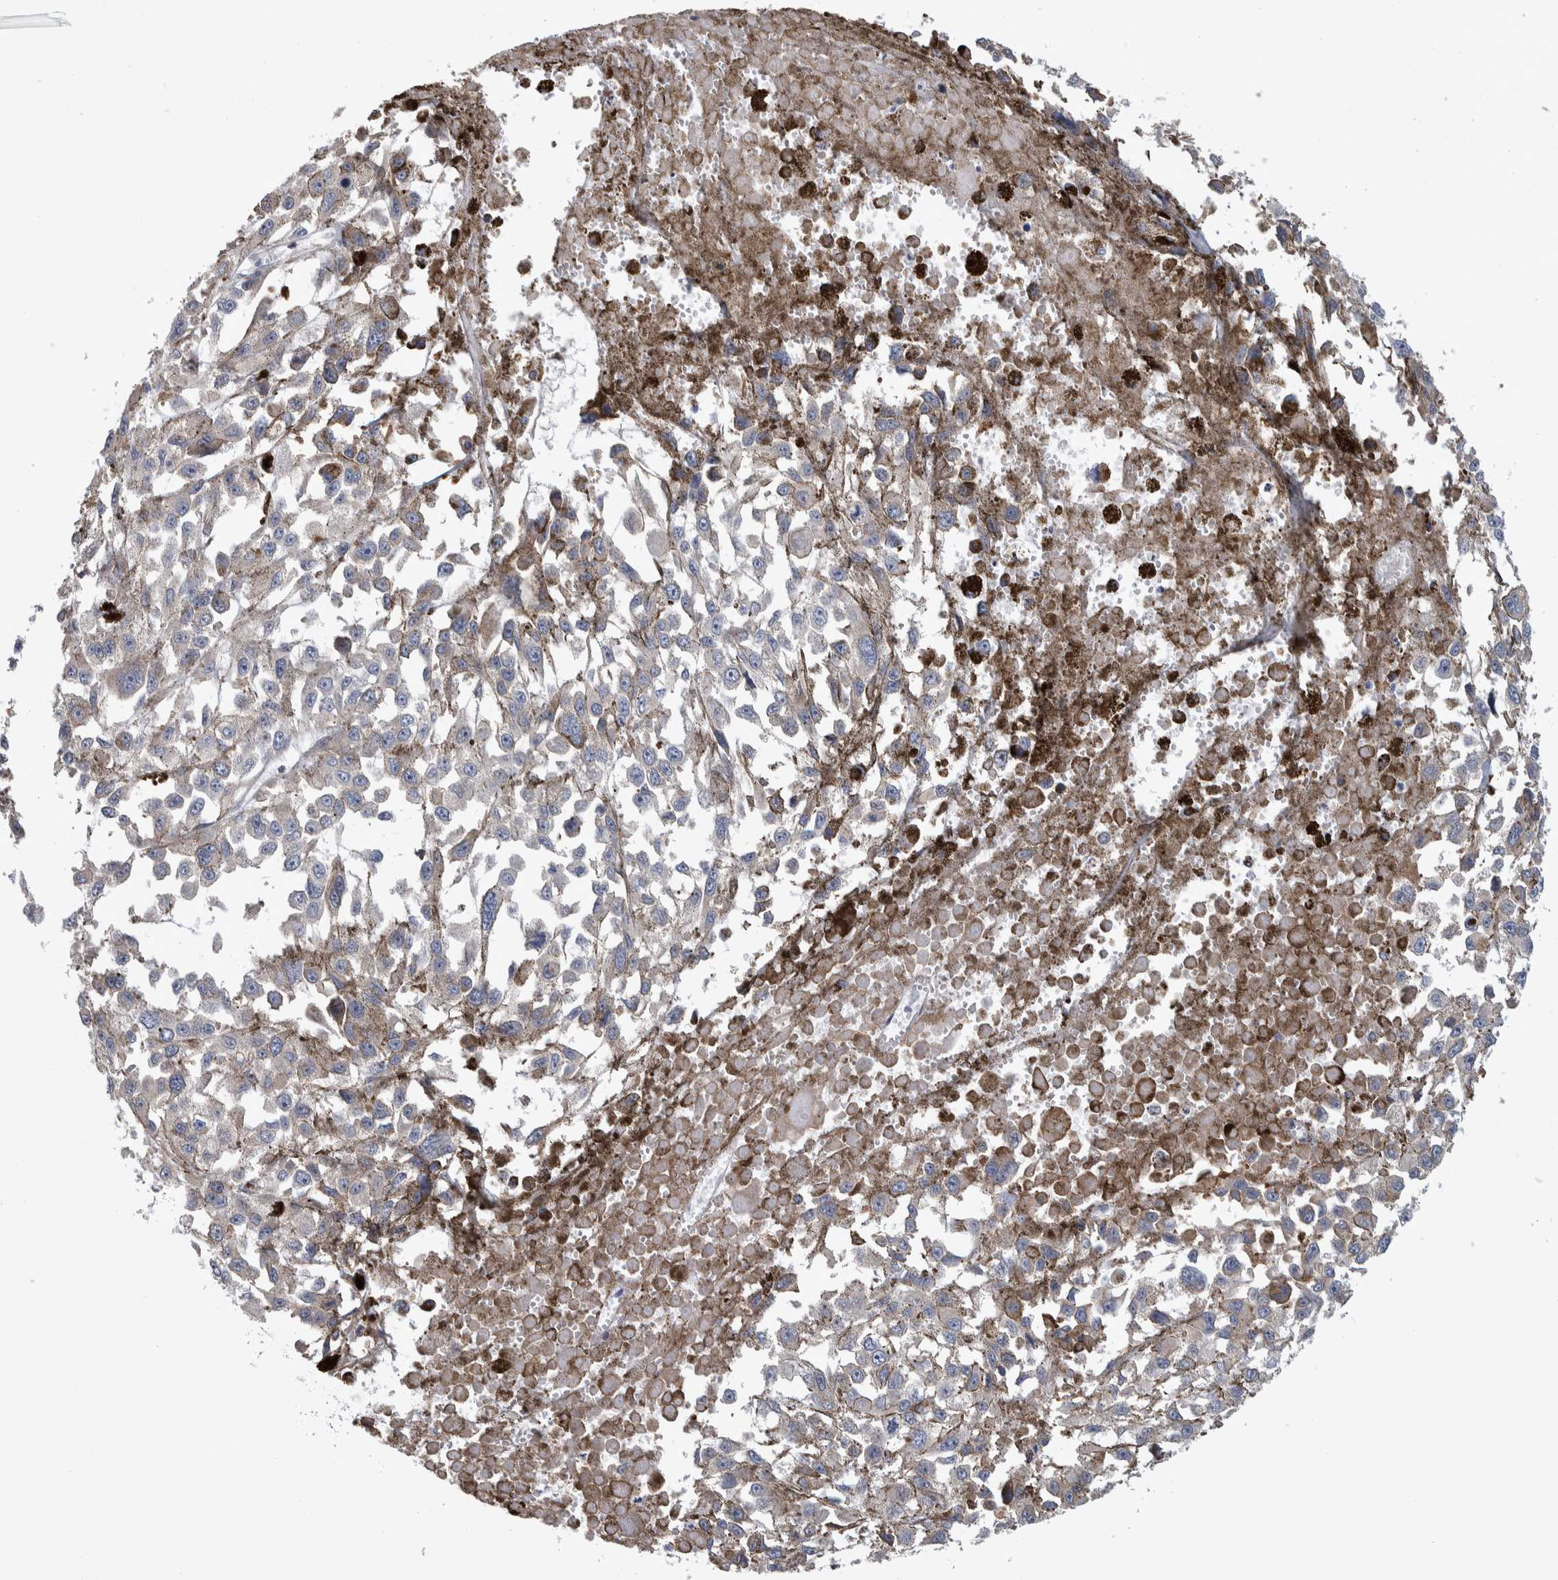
{"staining": {"intensity": "negative", "quantity": "none", "location": "none"}, "tissue": "melanoma", "cell_type": "Tumor cells", "image_type": "cancer", "snomed": [{"axis": "morphology", "description": "Malignant melanoma, Metastatic site"}, {"axis": "topography", "description": "Lymph node"}], "caption": "Immunohistochemistry (IHC) histopathology image of neoplastic tissue: malignant melanoma (metastatic site) stained with DAB reveals no significant protein positivity in tumor cells.", "gene": "IBTK", "patient": {"sex": "male", "age": 59}}